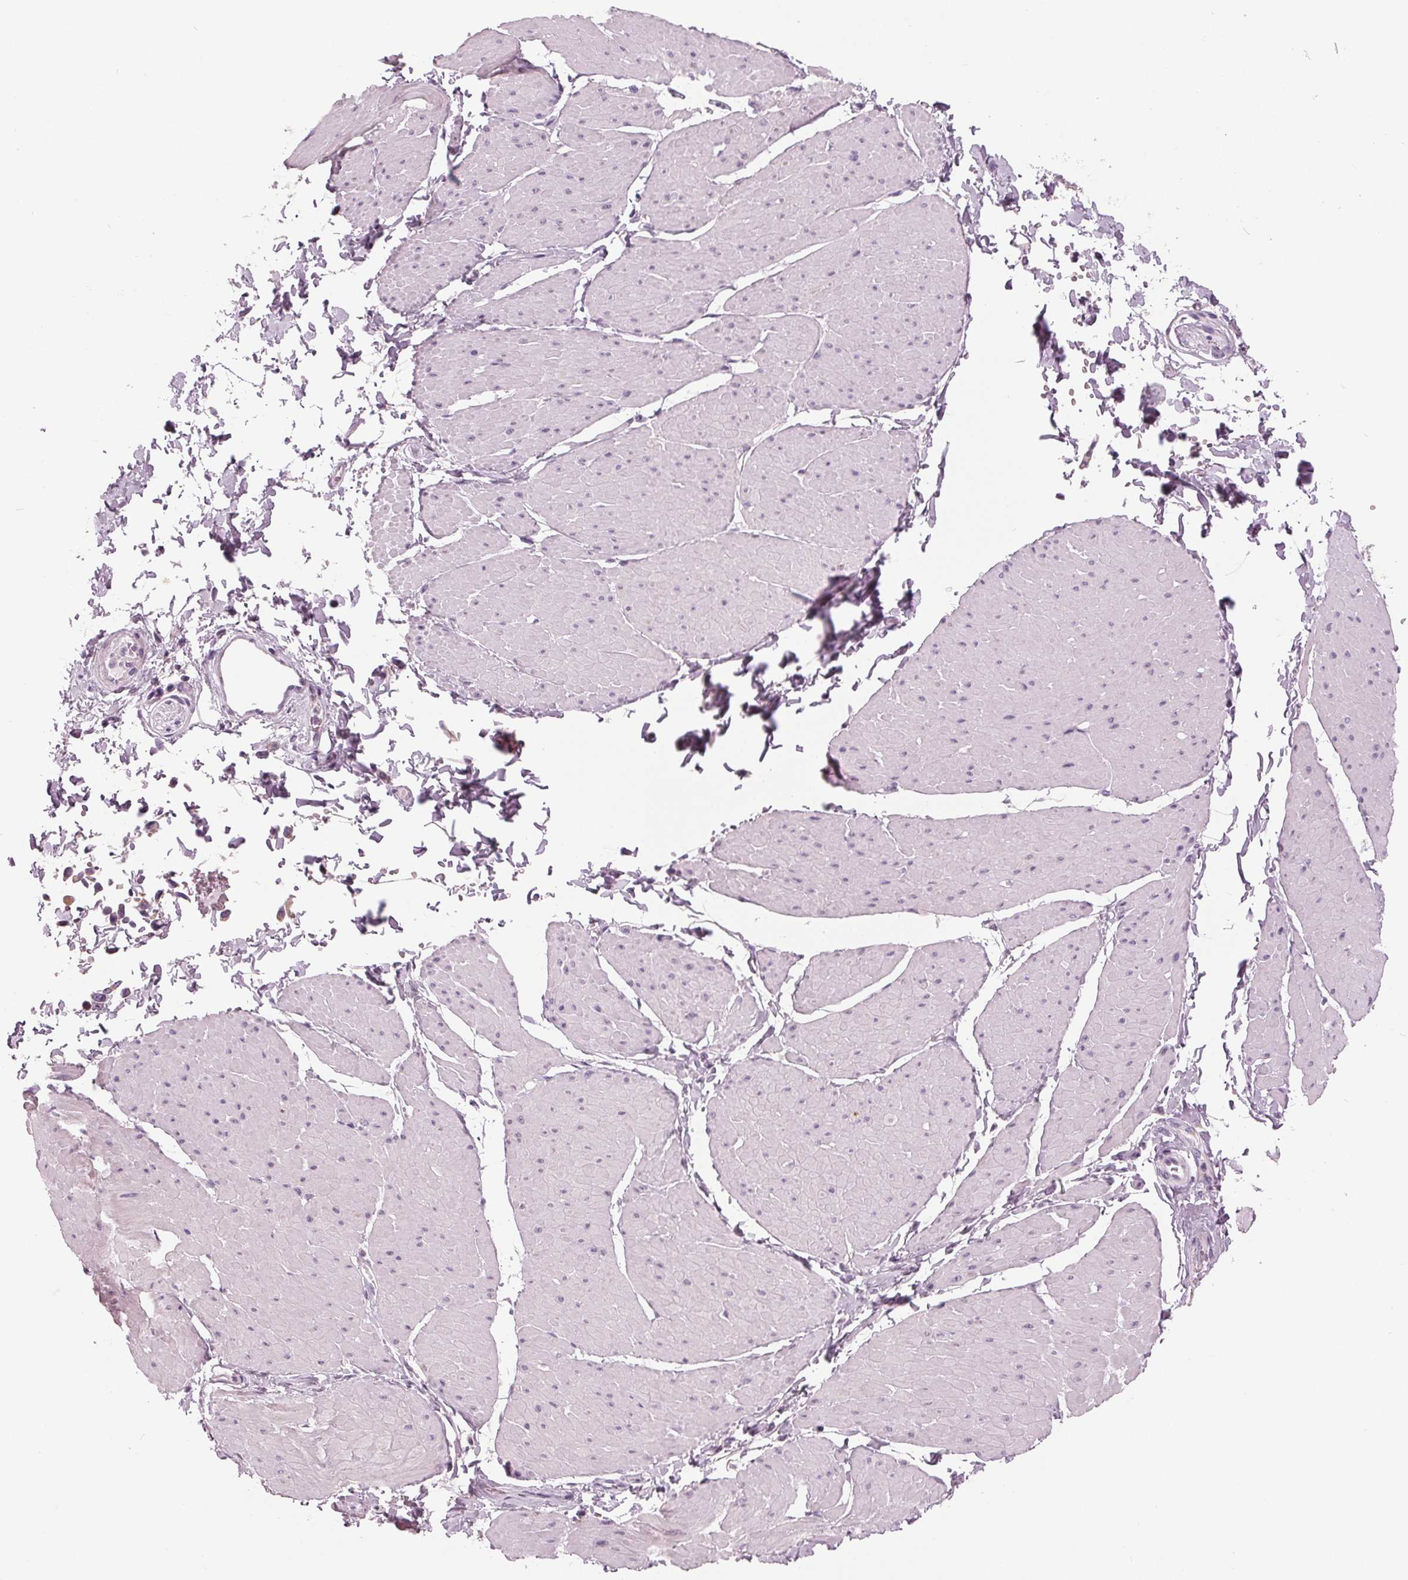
{"staining": {"intensity": "negative", "quantity": "none", "location": "none"}, "tissue": "adipose tissue", "cell_type": "Adipocytes", "image_type": "normal", "snomed": [{"axis": "morphology", "description": "Normal tissue, NOS"}, {"axis": "topography", "description": "Smooth muscle"}, {"axis": "topography", "description": "Peripheral nerve tissue"}], "caption": "This is an IHC histopathology image of normal human adipose tissue. There is no expression in adipocytes.", "gene": "SAMD4A", "patient": {"sex": "male", "age": 58}}